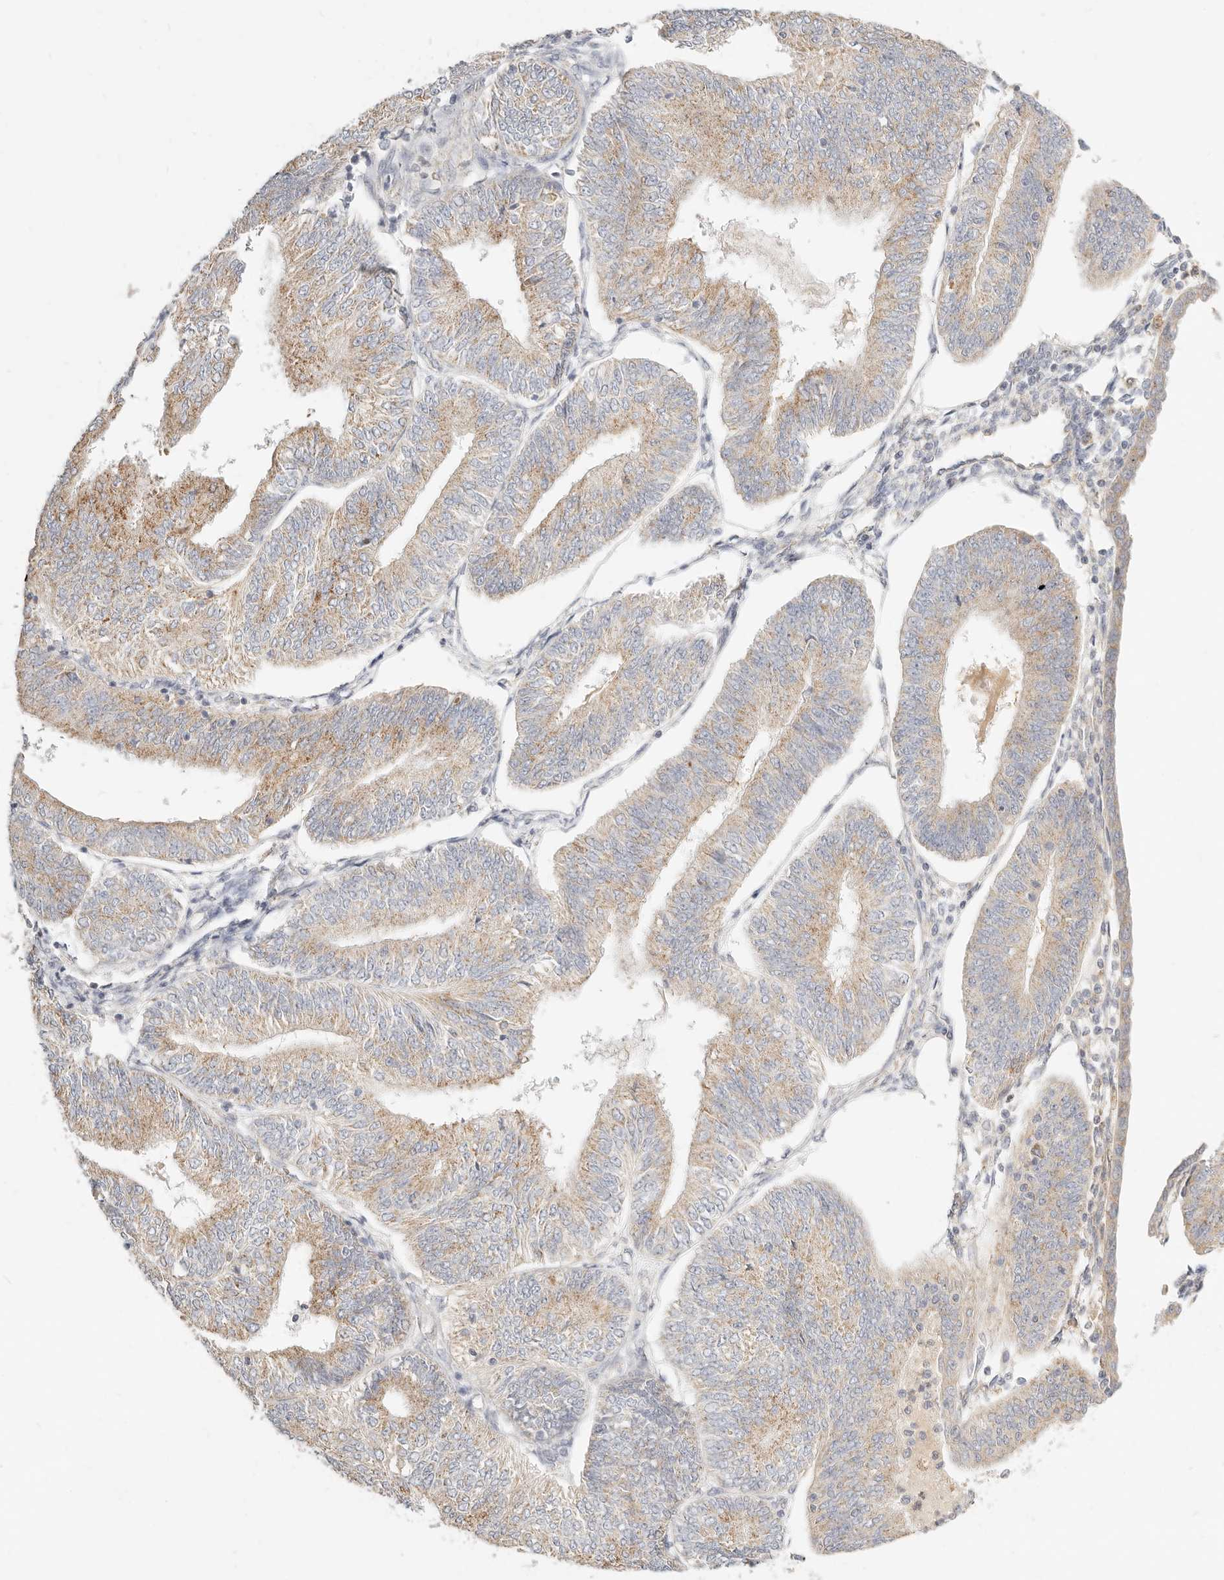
{"staining": {"intensity": "weak", "quantity": "25%-75%", "location": "cytoplasmic/membranous"}, "tissue": "endometrial cancer", "cell_type": "Tumor cells", "image_type": "cancer", "snomed": [{"axis": "morphology", "description": "Adenocarcinoma, NOS"}, {"axis": "topography", "description": "Endometrium"}], "caption": "Human endometrial adenocarcinoma stained for a protein (brown) exhibits weak cytoplasmic/membranous positive expression in approximately 25%-75% of tumor cells.", "gene": "ACOX1", "patient": {"sex": "female", "age": 58}}